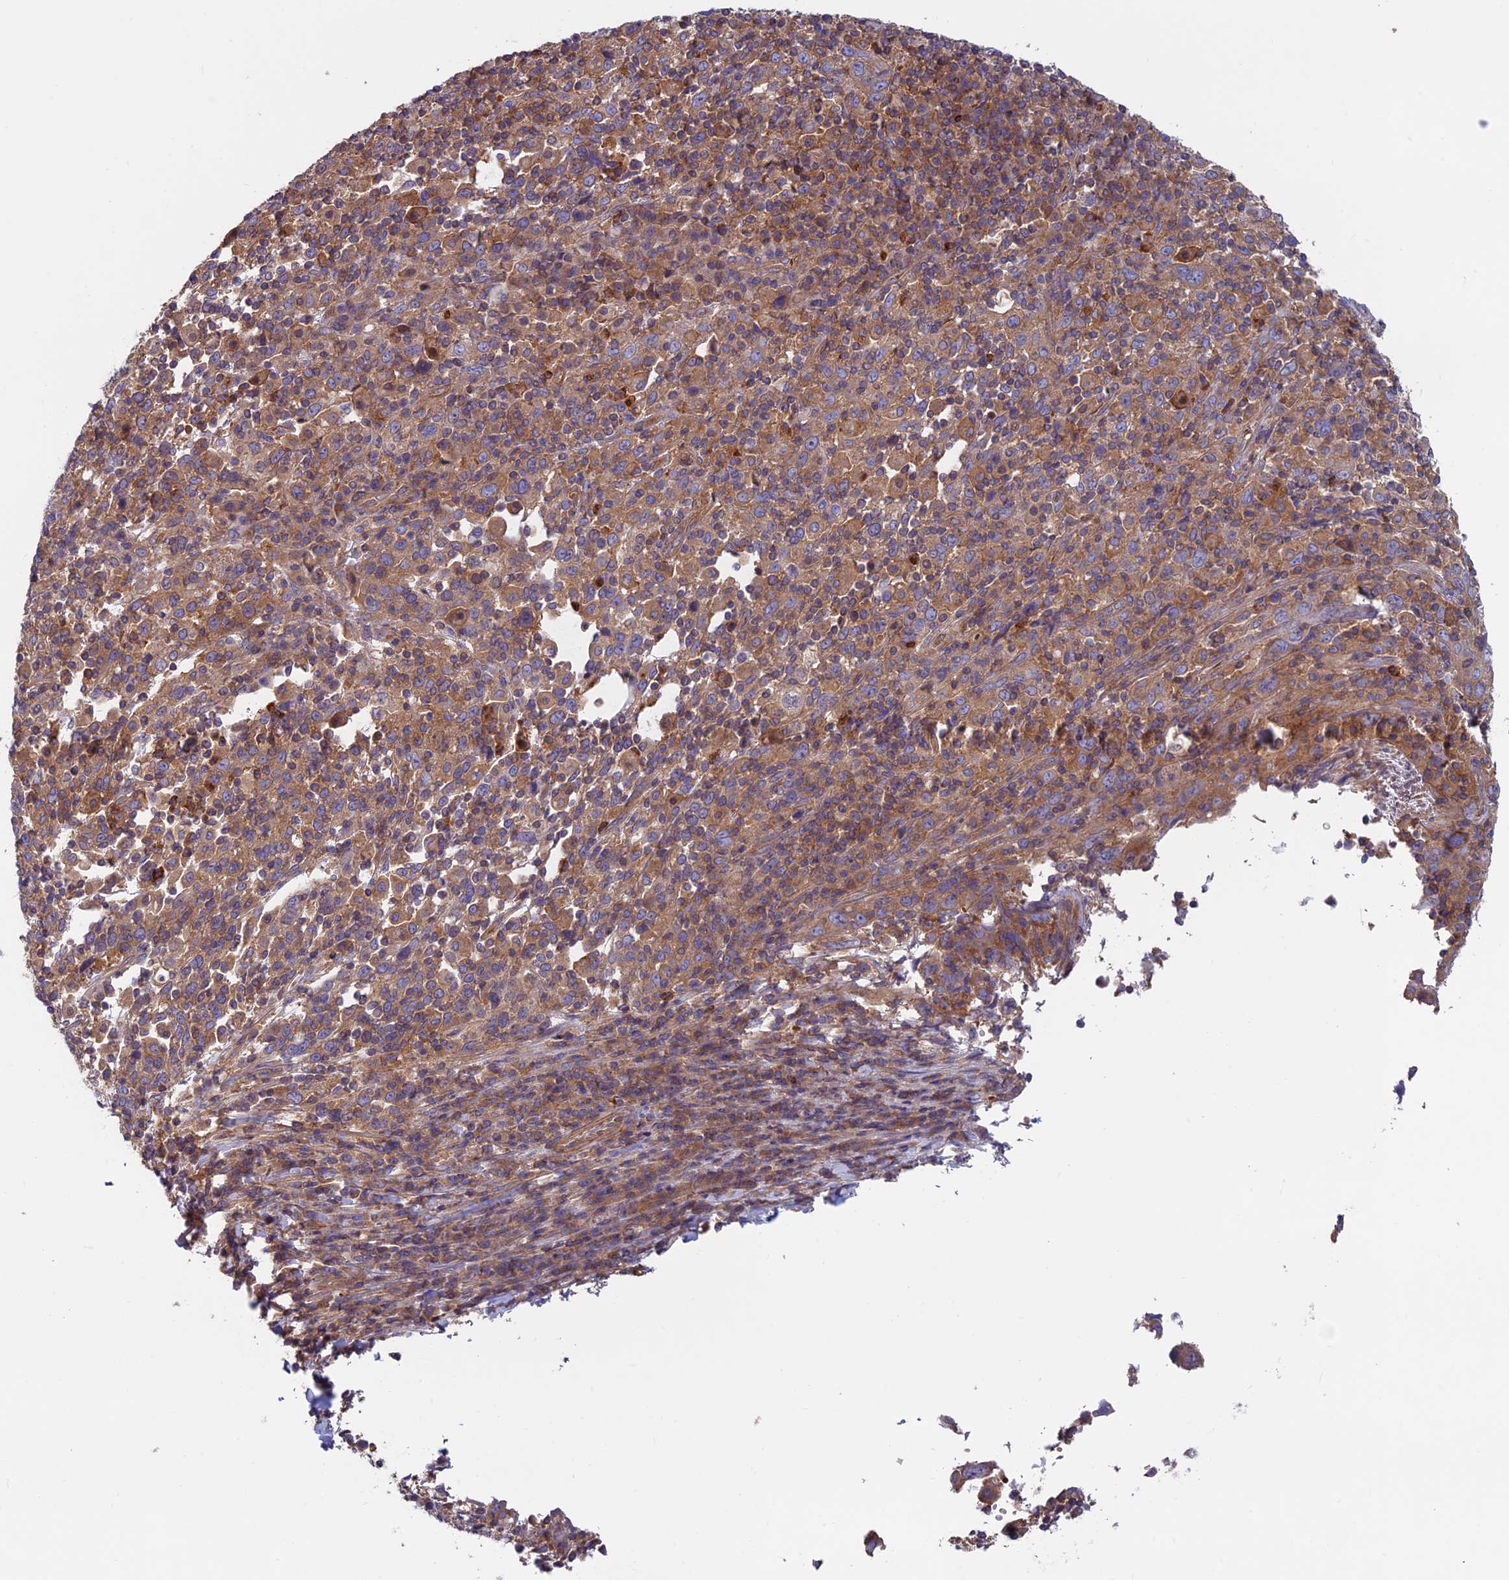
{"staining": {"intensity": "moderate", "quantity": ">75%", "location": "cytoplasmic/membranous"}, "tissue": "cervical cancer", "cell_type": "Tumor cells", "image_type": "cancer", "snomed": [{"axis": "morphology", "description": "Squamous cell carcinoma, NOS"}, {"axis": "topography", "description": "Cervix"}], "caption": "DAB (3,3'-diaminobenzidine) immunohistochemical staining of human cervical squamous cell carcinoma reveals moderate cytoplasmic/membranous protein expression in approximately >75% of tumor cells.", "gene": "DNM1L", "patient": {"sex": "female", "age": 46}}